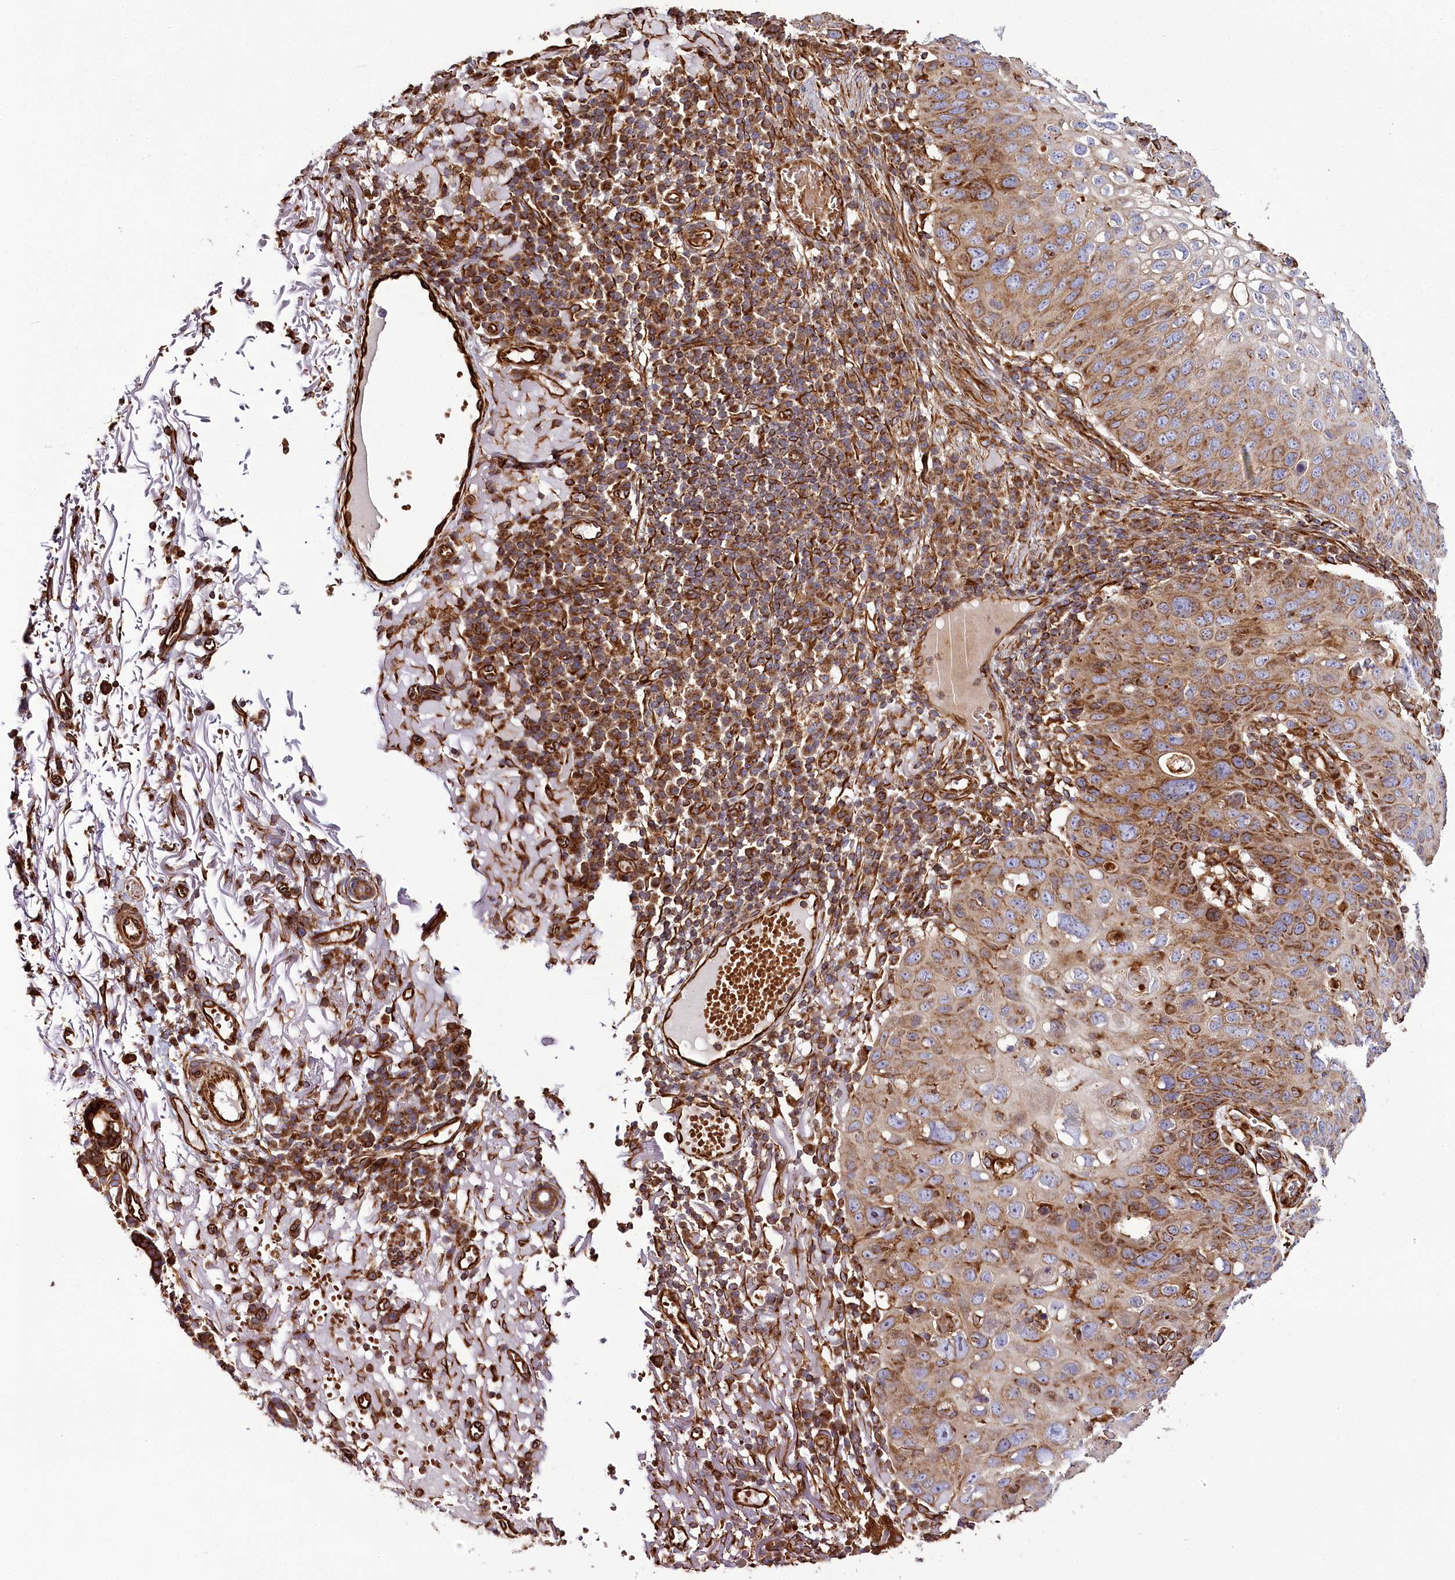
{"staining": {"intensity": "strong", "quantity": "25%-75%", "location": "cytoplasmic/membranous"}, "tissue": "skin cancer", "cell_type": "Tumor cells", "image_type": "cancer", "snomed": [{"axis": "morphology", "description": "Squamous cell carcinoma, NOS"}, {"axis": "topography", "description": "Skin"}], "caption": "Protein staining by immunohistochemistry (IHC) displays strong cytoplasmic/membranous expression in approximately 25%-75% of tumor cells in skin squamous cell carcinoma. (DAB IHC, brown staining for protein, blue staining for nuclei).", "gene": "THUMPD3", "patient": {"sex": "female", "age": 90}}